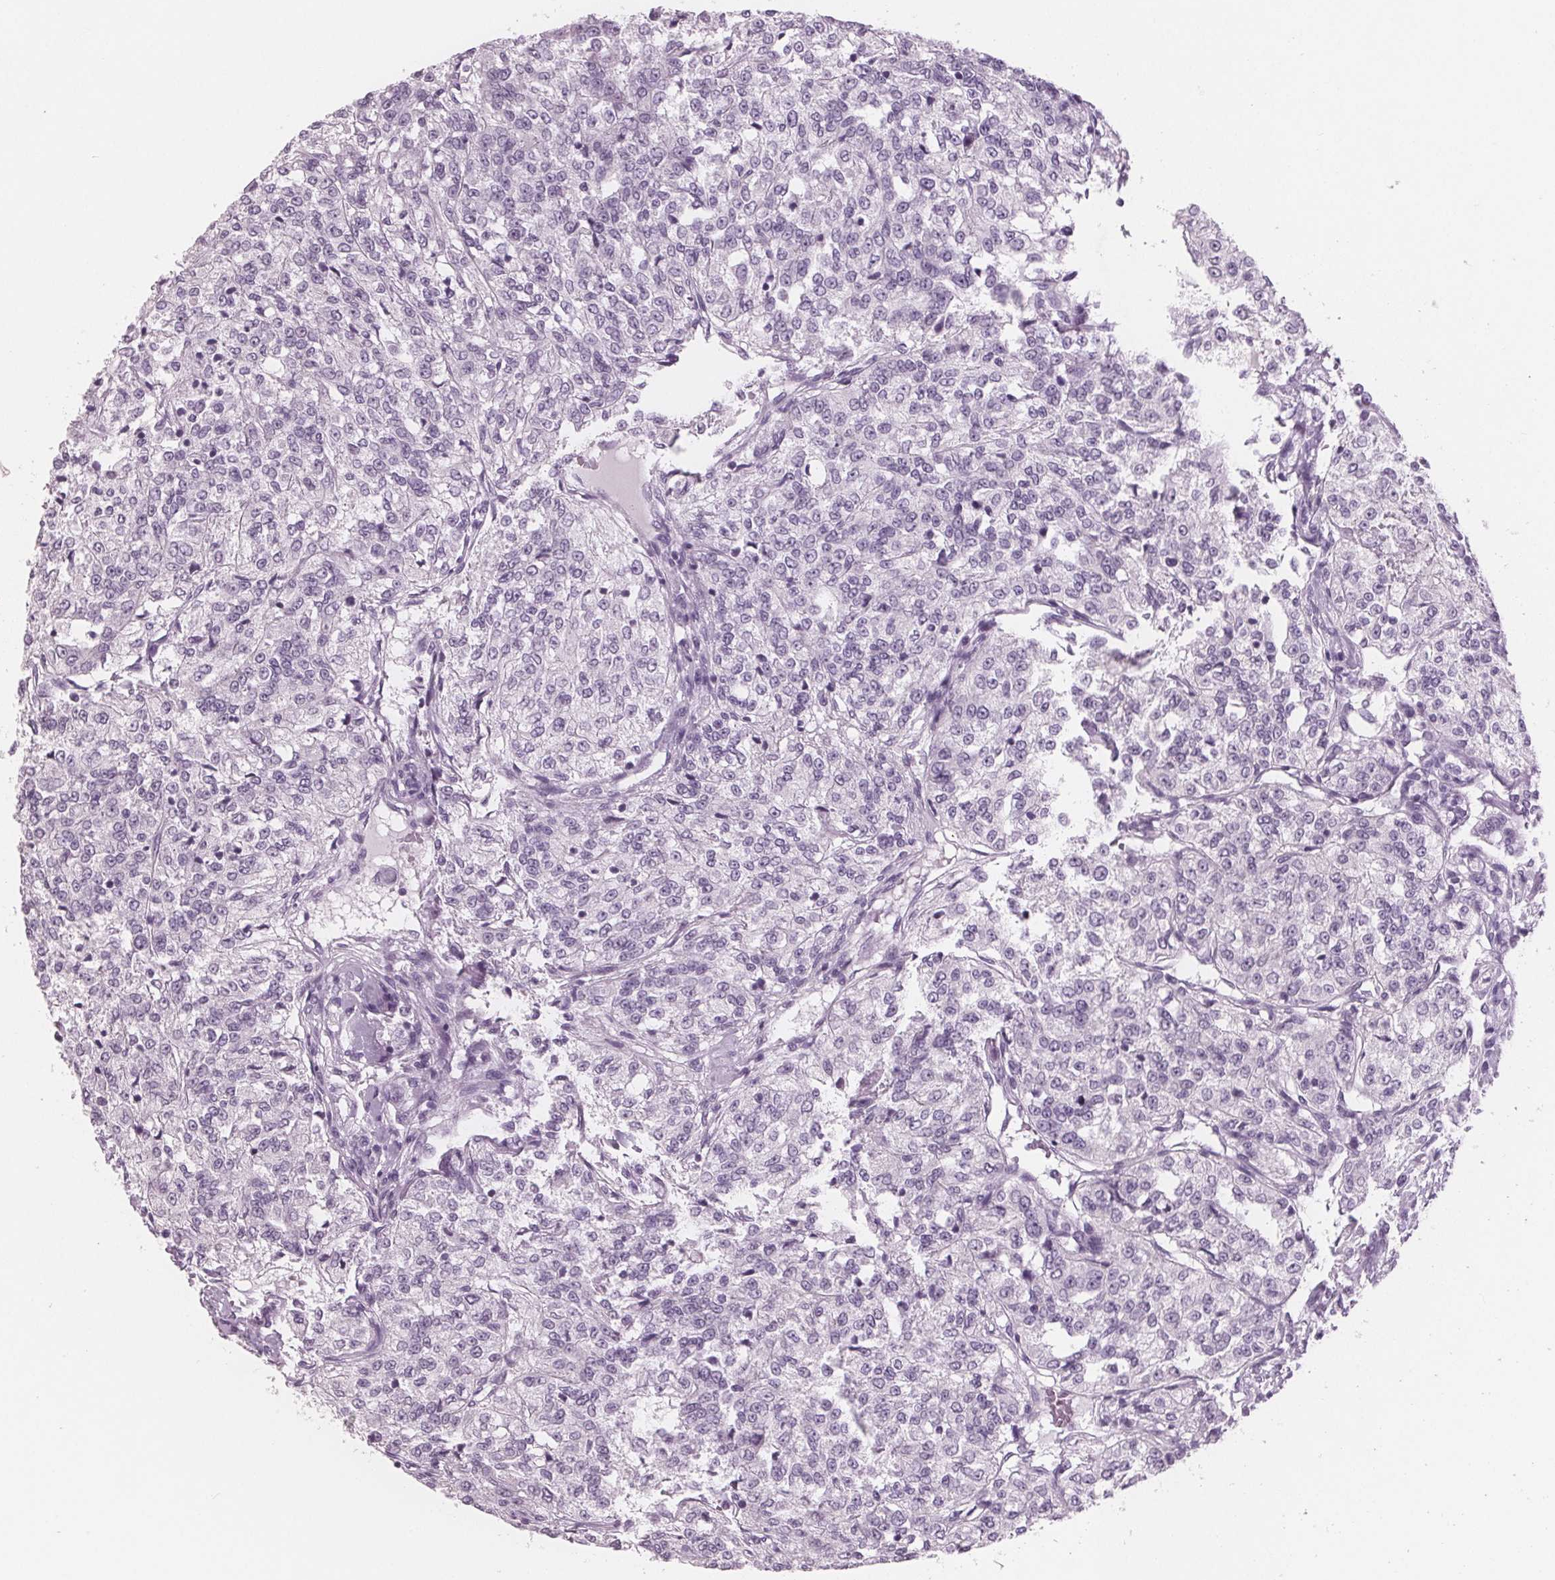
{"staining": {"intensity": "negative", "quantity": "none", "location": "none"}, "tissue": "renal cancer", "cell_type": "Tumor cells", "image_type": "cancer", "snomed": [{"axis": "morphology", "description": "Adenocarcinoma, NOS"}, {"axis": "topography", "description": "Kidney"}], "caption": "Tumor cells are negative for brown protein staining in renal adenocarcinoma.", "gene": "AMBP", "patient": {"sex": "female", "age": 63}}